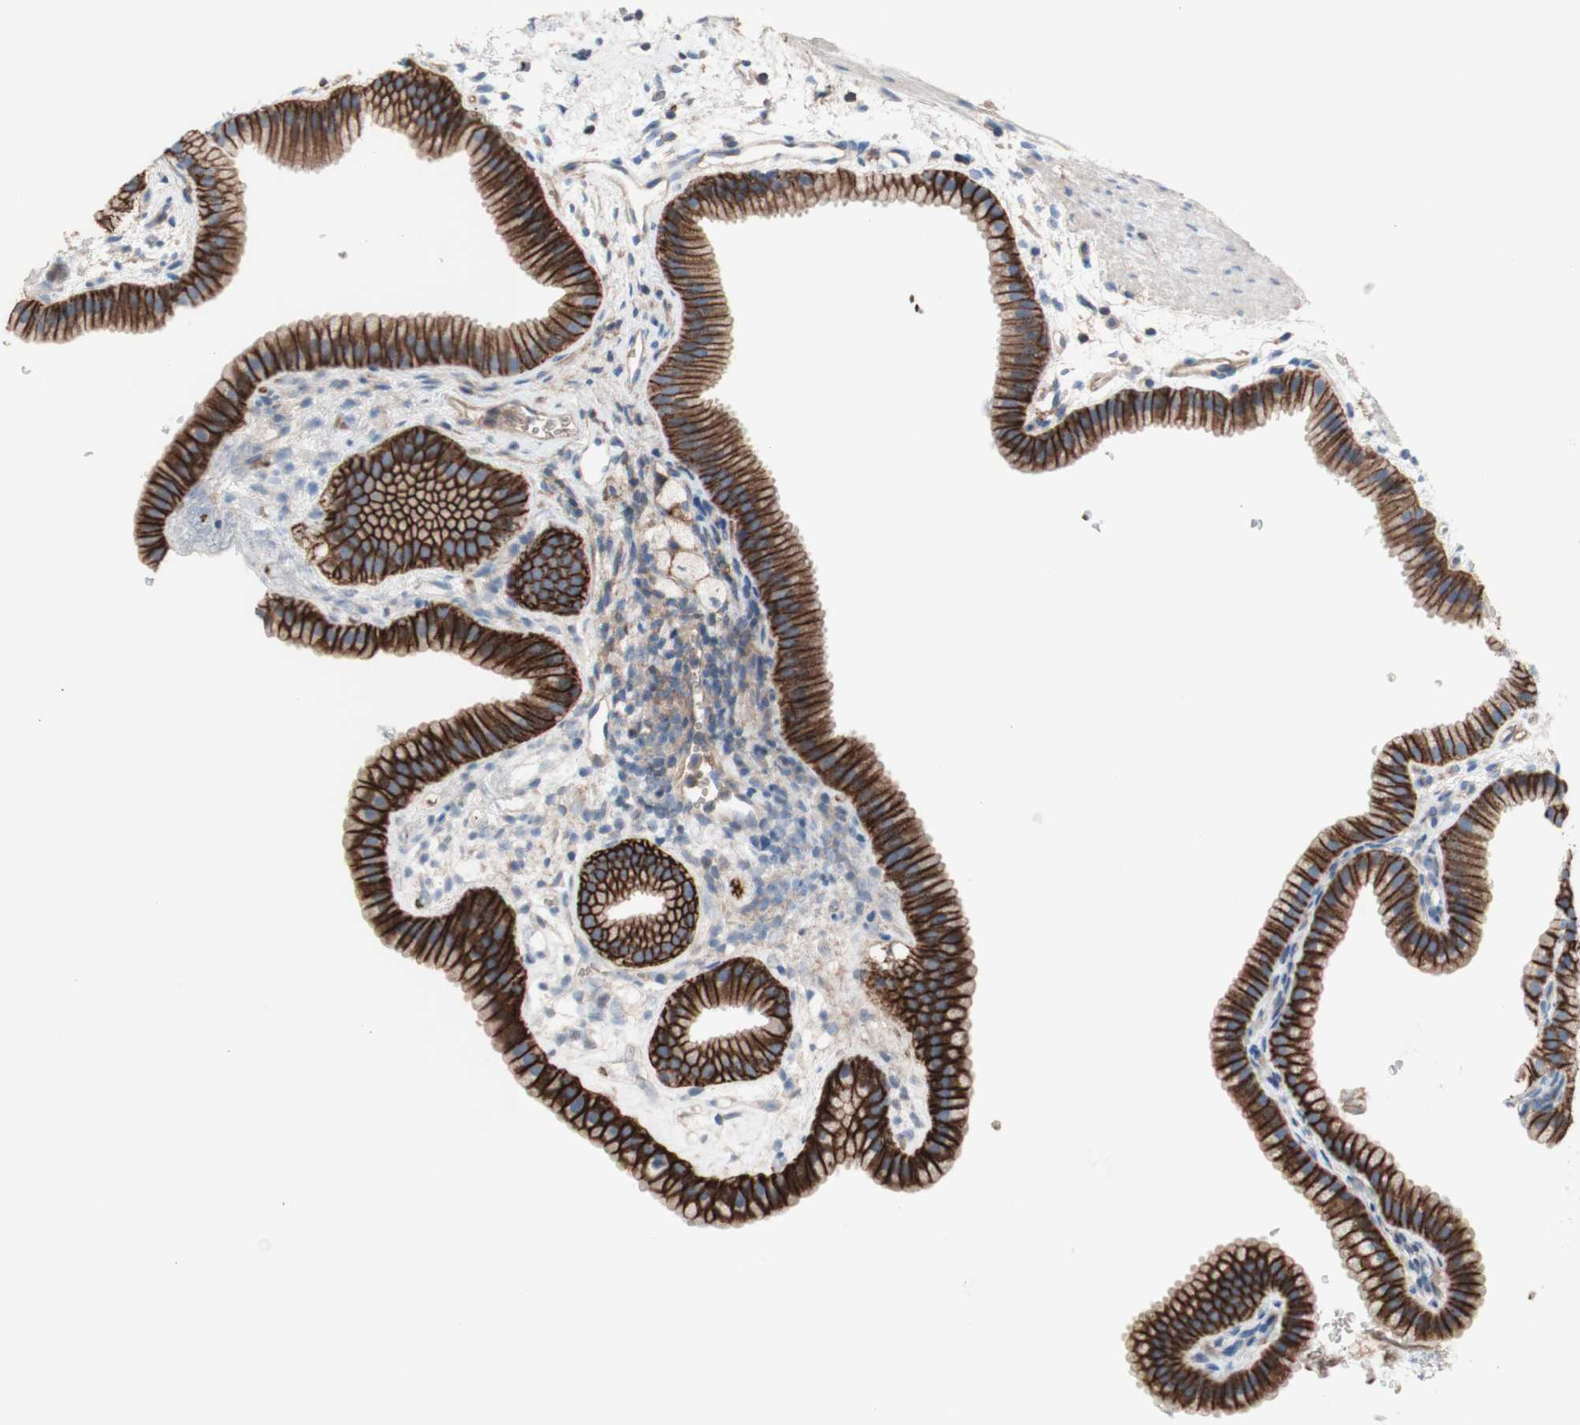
{"staining": {"intensity": "strong", "quantity": ">75%", "location": "cytoplasmic/membranous"}, "tissue": "gallbladder", "cell_type": "Glandular cells", "image_type": "normal", "snomed": [{"axis": "morphology", "description": "Normal tissue, NOS"}, {"axis": "topography", "description": "Gallbladder"}], "caption": "Immunohistochemistry (DAB (3,3'-diaminobenzidine)) staining of unremarkable gallbladder displays strong cytoplasmic/membranous protein expression in about >75% of glandular cells. The staining was performed using DAB, with brown indicating positive protein expression. Nuclei are stained blue with hematoxylin.", "gene": "CD46", "patient": {"sex": "female", "age": 64}}